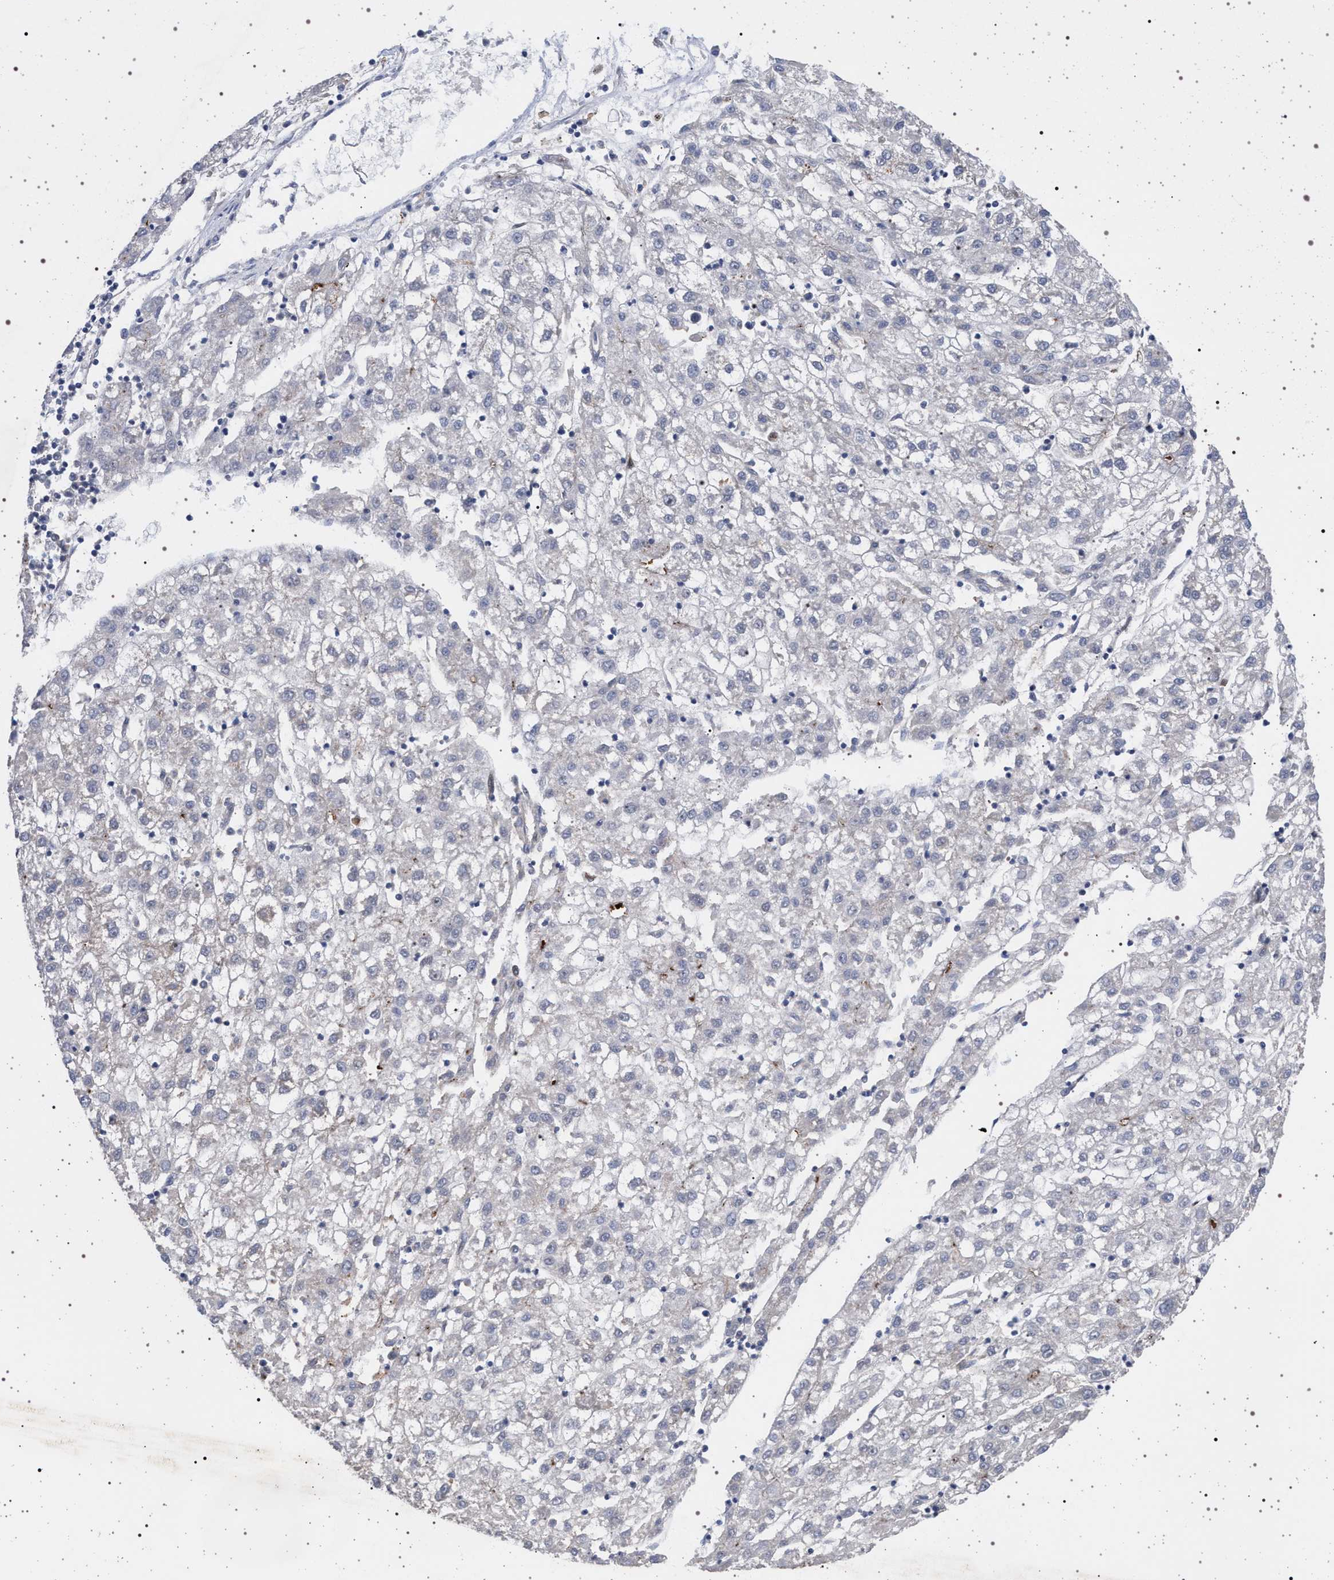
{"staining": {"intensity": "negative", "quantity": "none", "location": "none"}, "tissue": "liver cancer", "cell_type": "Tumor cells", "image_type": "cancer", "snomed": [{"axis": "morphology", "description": "Carcinoma, Hepatocellular, NOS"}, {"axis": "topography", "description": "Liver"}], "caption": "An image of liver cancer (hepatocellular carcinoma) stained for a protein displays no brown staining in tumor cells.", "gene": "RBM48", "patient": {"sex": "male", "age": 72}}